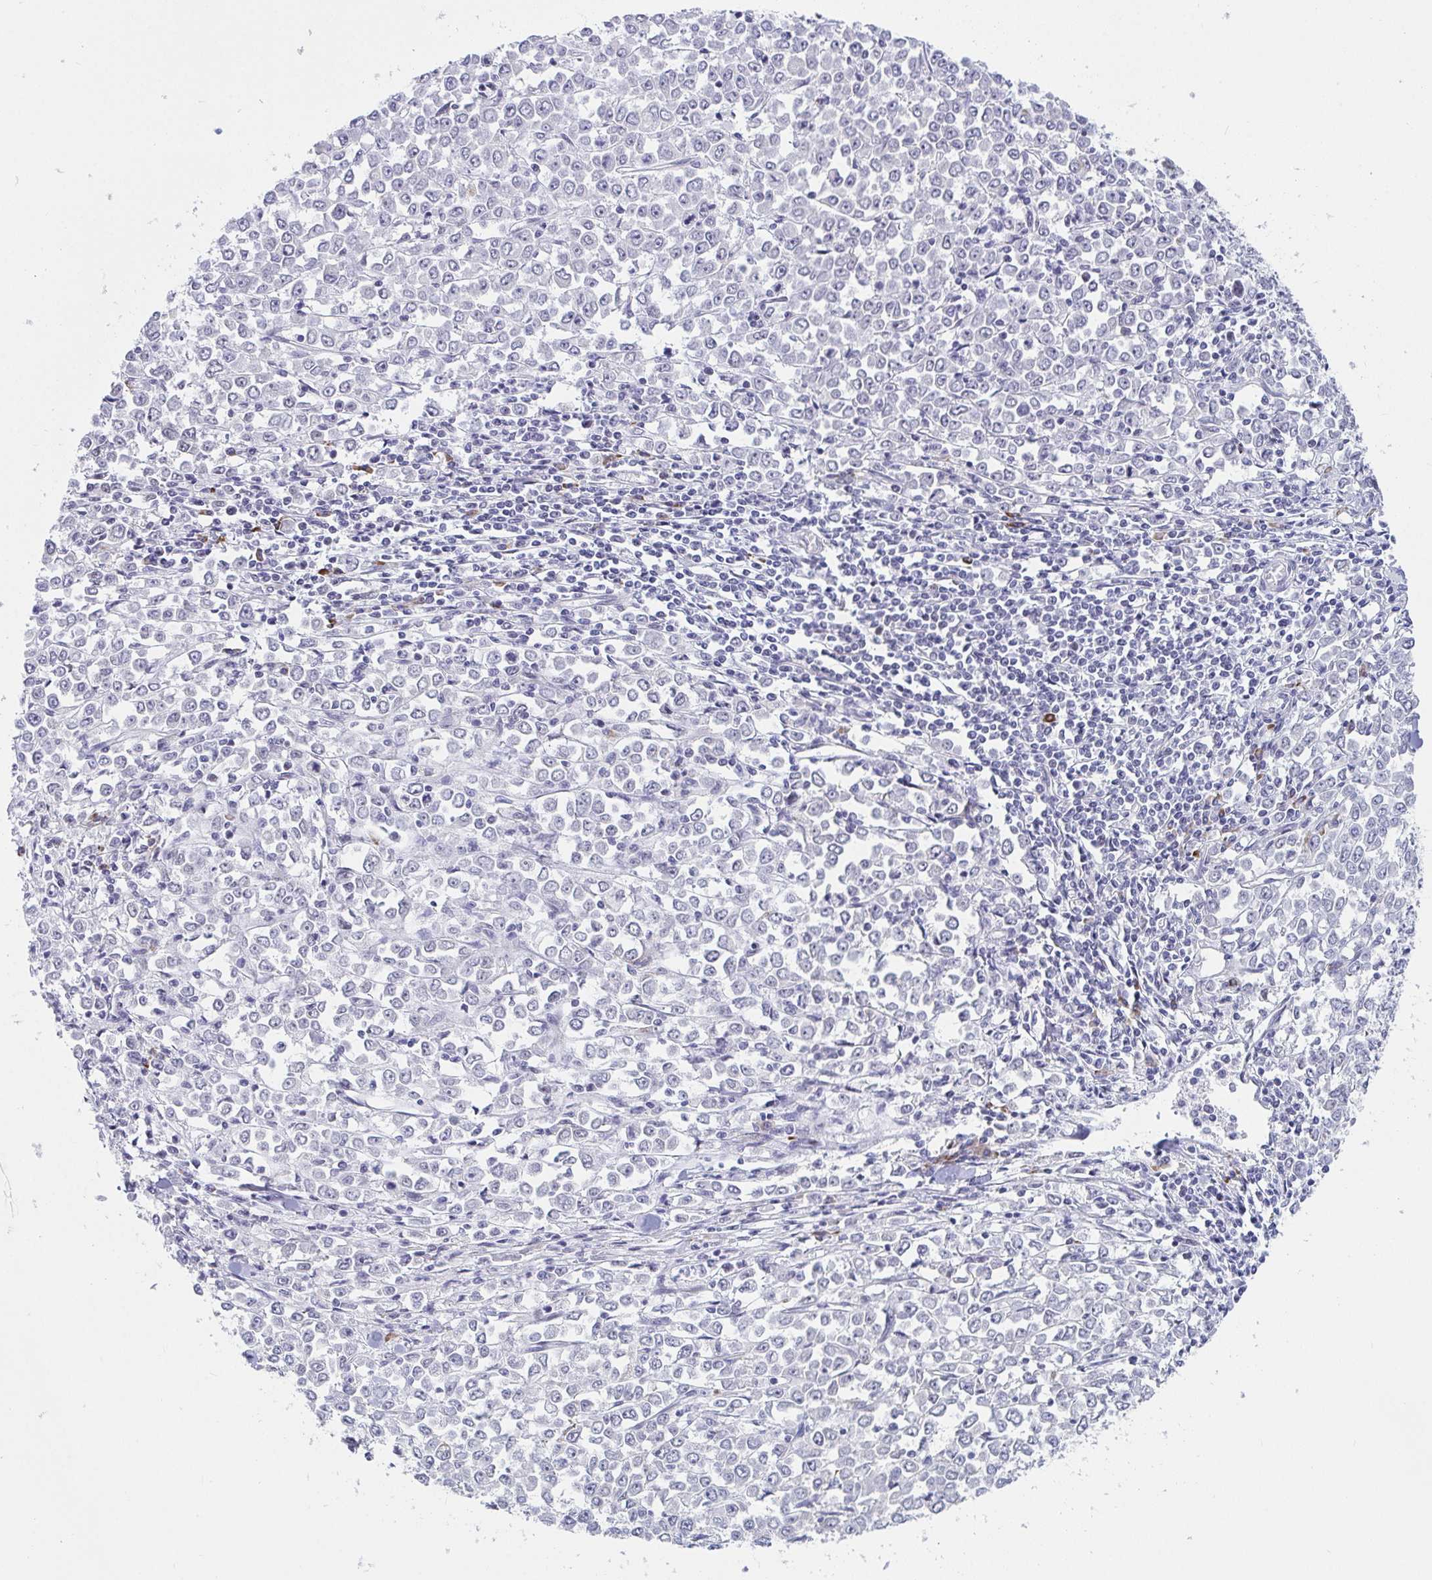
{"staining": {"intensity": "strong", "quantity": "<25%", "location": "cytoplasmic/membranous"}, "tissue": "stomach cancer", "cell_type": "Tumor cells", "image_type": "cancer", "snomed": [{"axis": "morphology", "description": "Adenocarcinoma, NOS"}, {"axis": "topography", "description": "Stomach, upper"}], "caption": "Immunohistochemical staining of human stomach cancer (adenocarcinoma) shows medium levels of strong cytoplasmic/membranous positivity in about <25% of tumor cells. Nuclei are stained in blue.", "gene": "WDR72", "patient": {"sex": "male", "age": 70}}